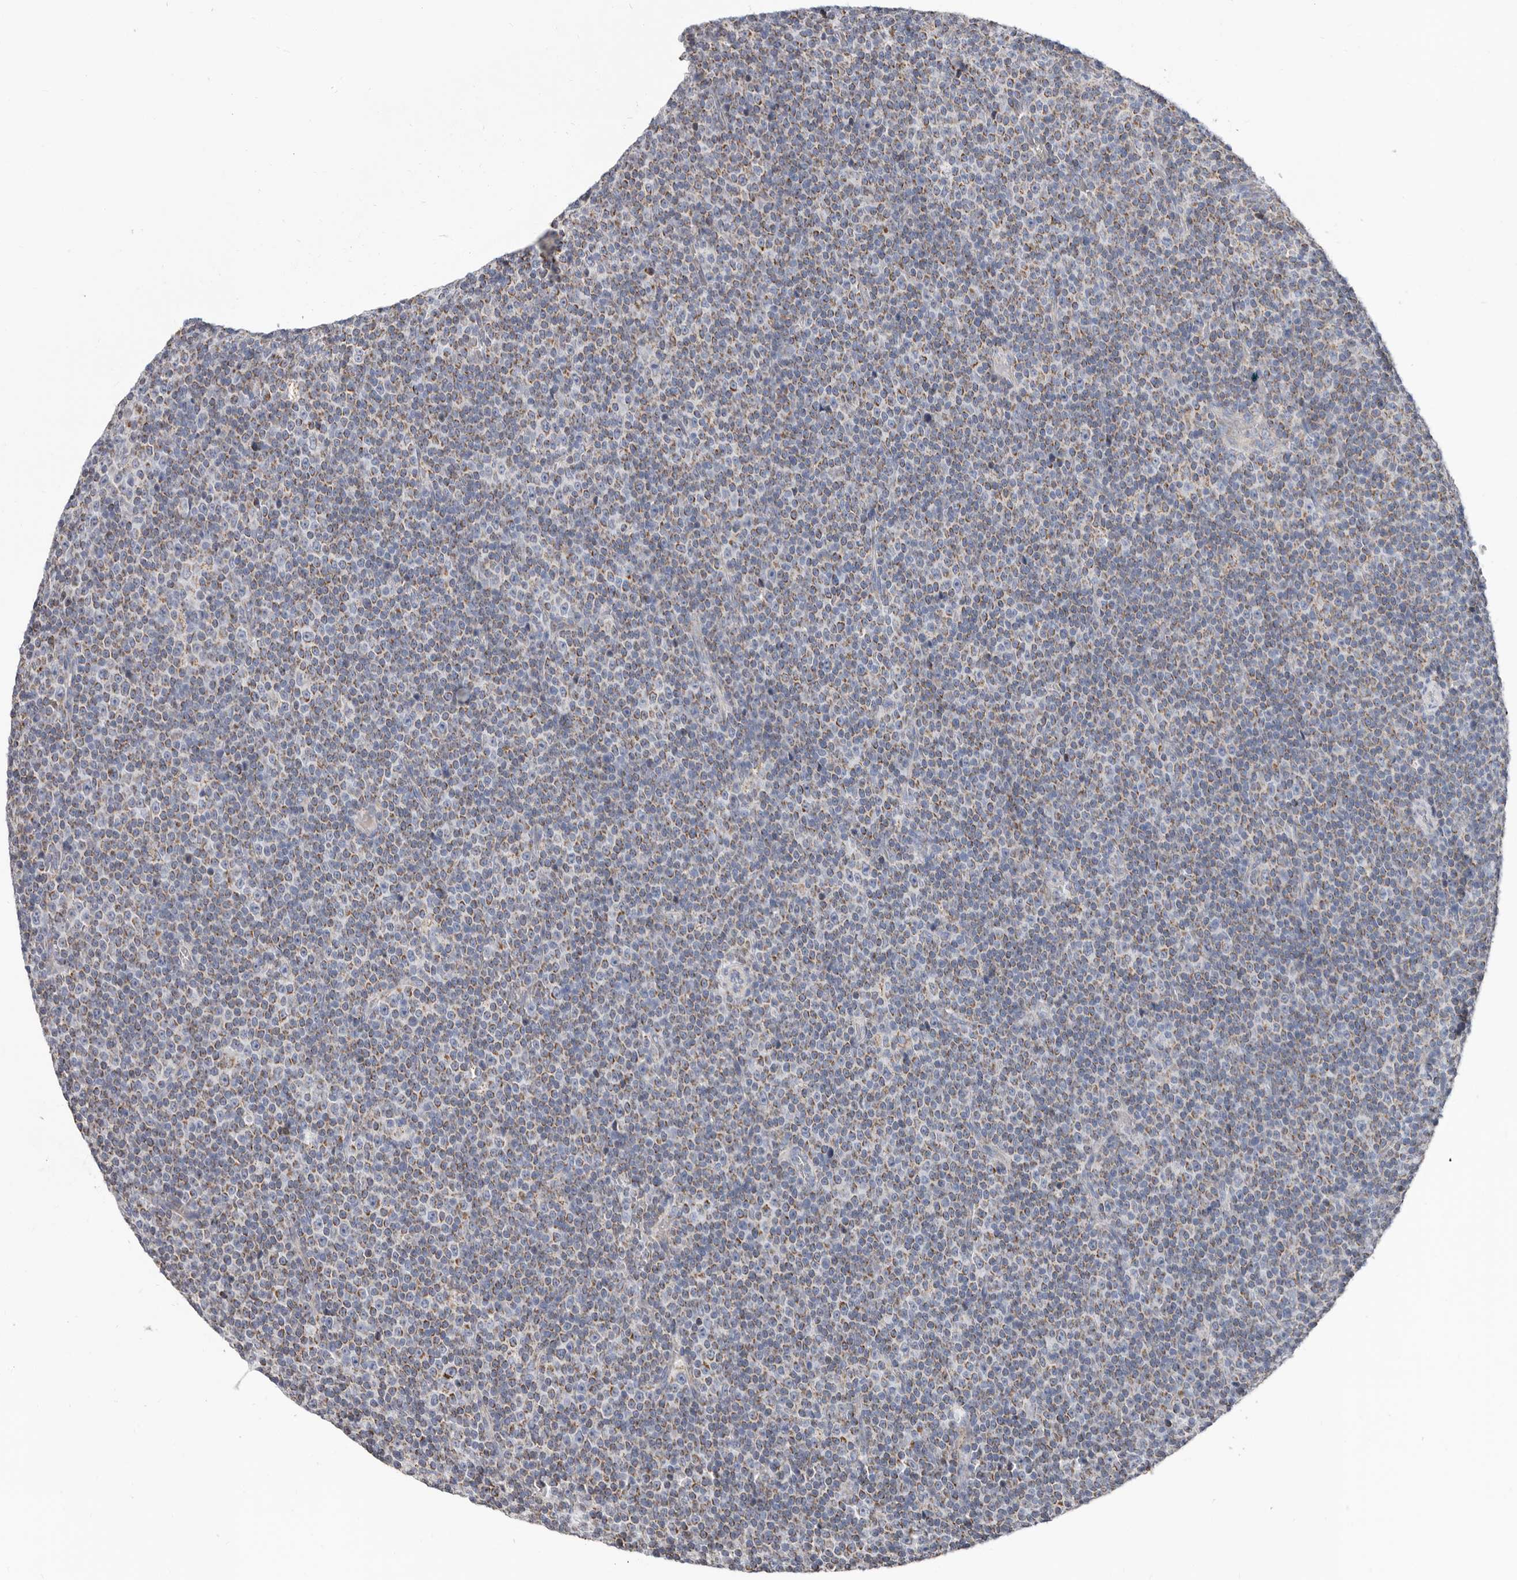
{"staining": {"intensity": "moderate", "quantity": "25%-75%", "location": "cytoplasmic/membranous"}, "tissue": "lymphoma", "cell_type": "Tumor cells", "image_type": "cancer", "snomed": [{"axis": "morphology", "description": "Malignant lymphoma, non-Hodgkin's type, Low grade"}, {"axis": "topography", "description": "Lymph node"}], "caption": "An image of lymphoma stained for a protein demonstrates moderate cytoplasmic/membranous brown staining in tumor cells. (DAB IHC with brightfield microscopy, high magnification).", "gene": "RSPO2", "patient": {"sex": "female", "age": 67}}